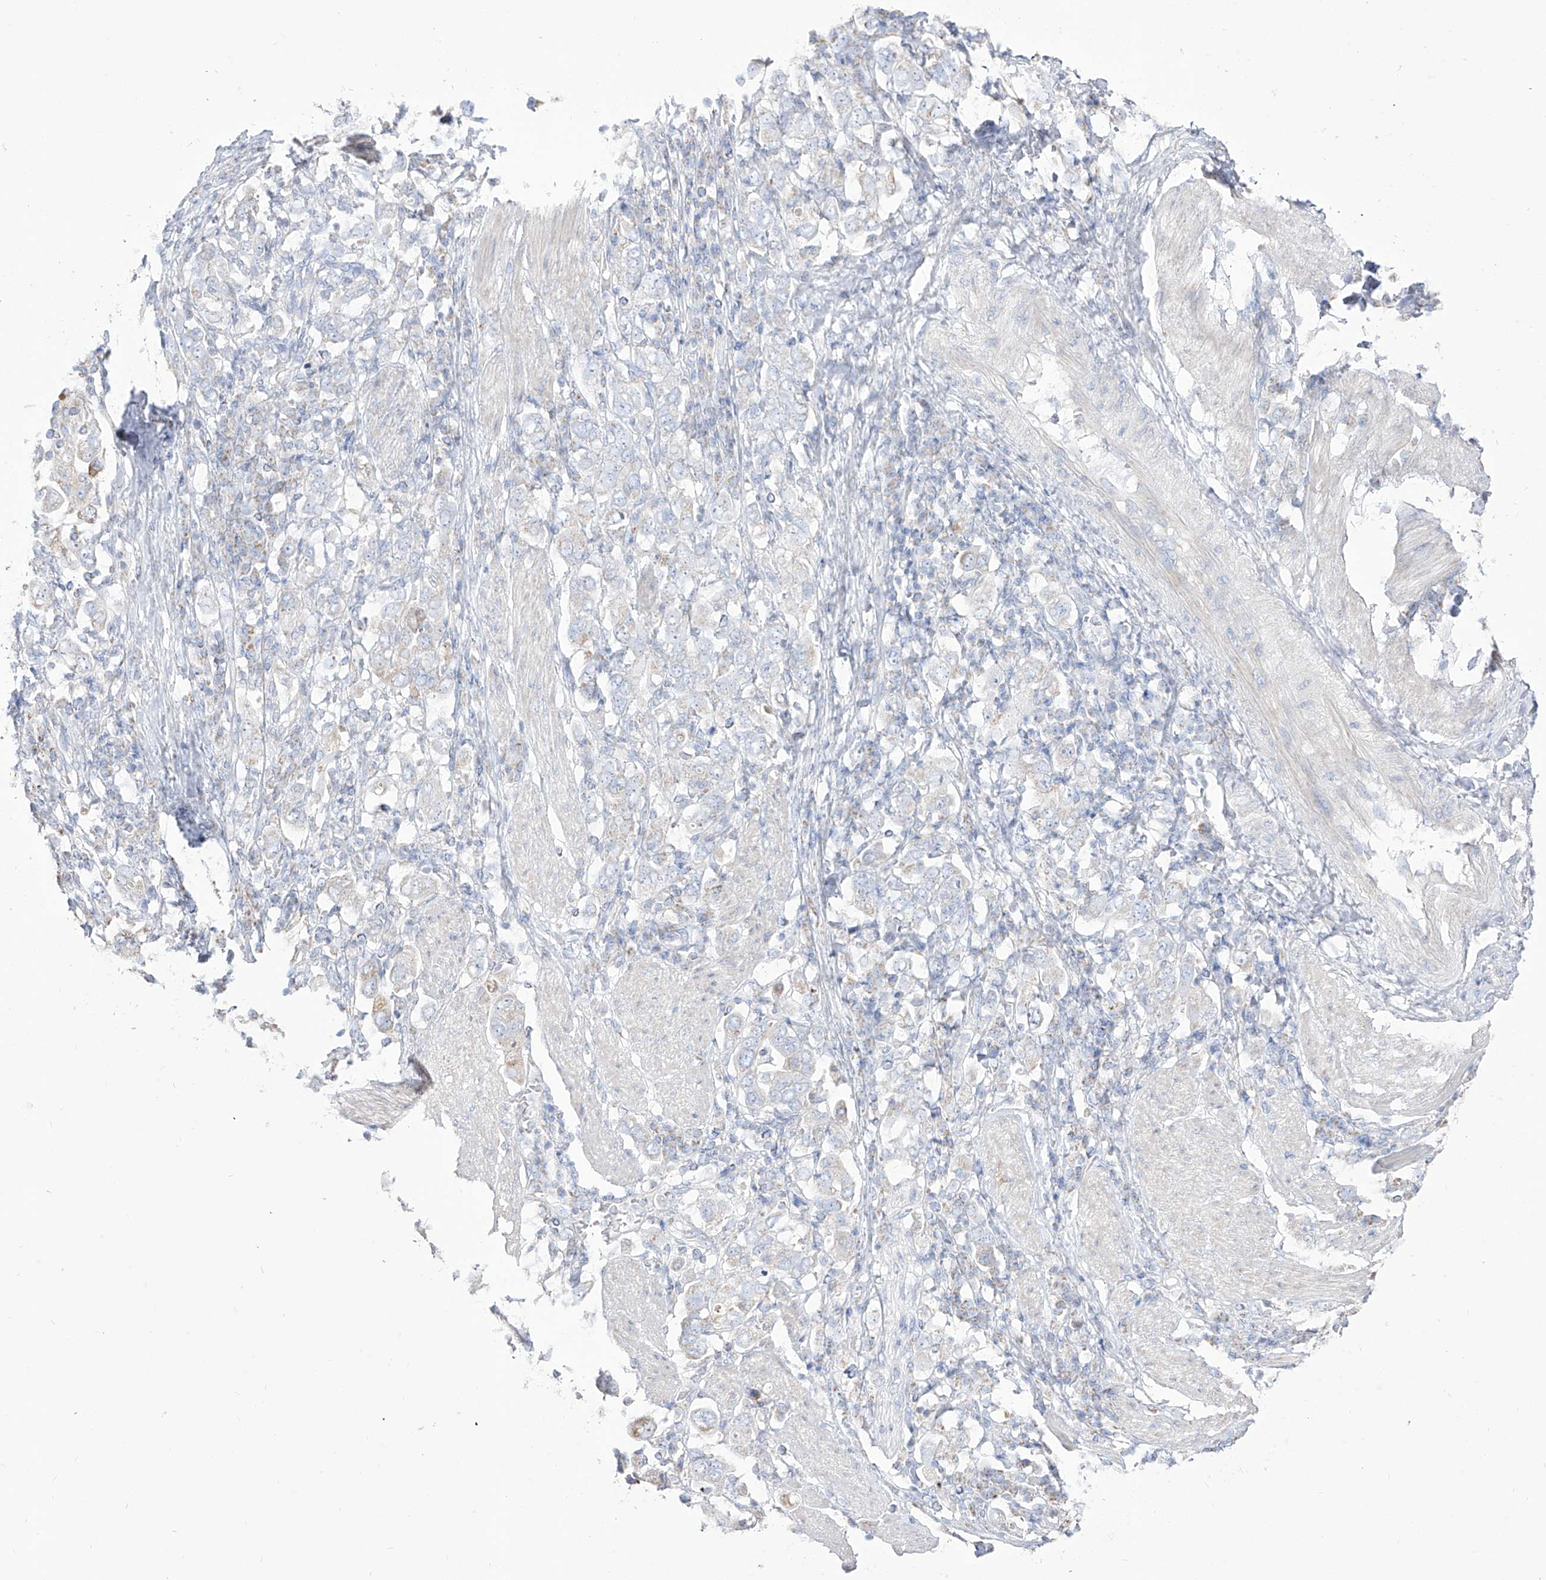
{"staining": {"intensity": "negative", "quantity": "none", "location": "none"}, "tissue": "stomach cancer", "cell_type": "Tumor cells", "image_type": "cancer", "snomed": [{"axis": "morphology", "description": "Adenocarcinoma, NOS"}, {"axis": "topography", "description": "Stomach, upper"}], "caption": "The micrograph exhibits no staining of tumor cells in stomach cancer (adenocarcinoma).", "gene": "RCHY1", "patient": {"sex": "male", "age": 62}}